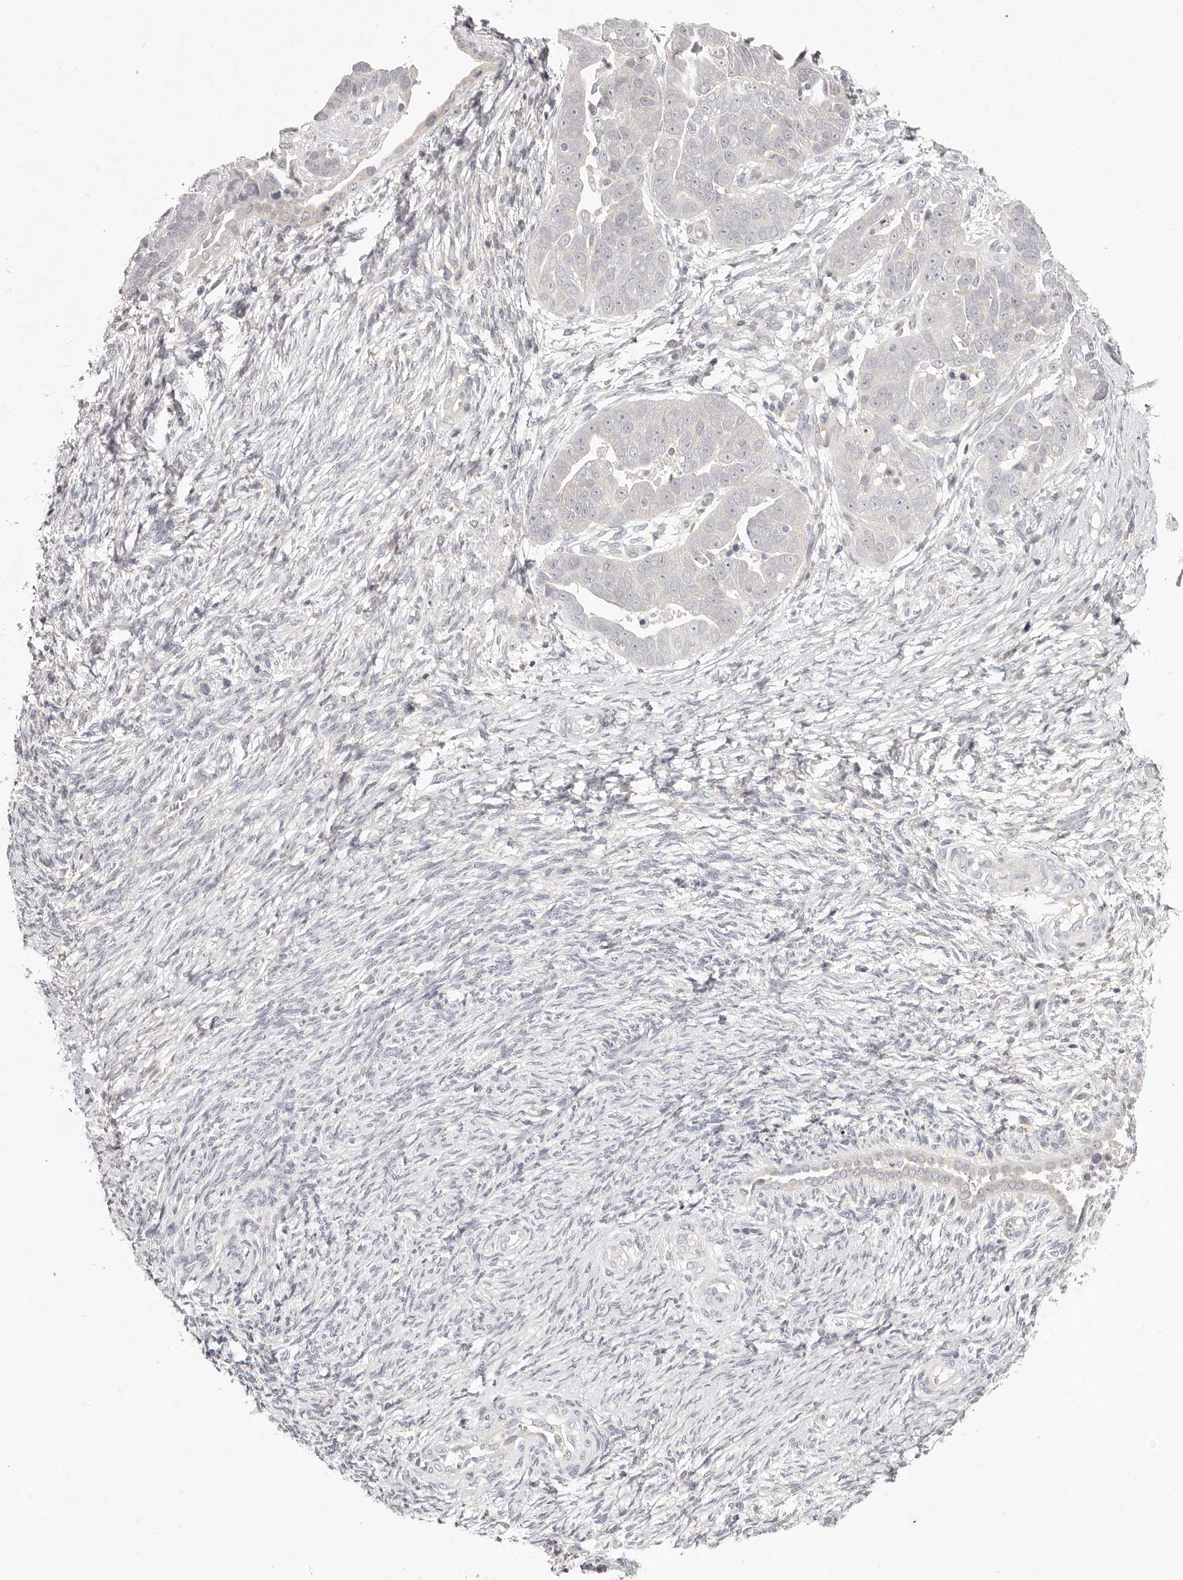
{"staining": {"intensity": "negative", "quantity": "none", "location": "none"}, "tissue": "ovarian cancer", "cell_type": "Tumor cells", "image_type": "cancer", "snomed": [{"axis": "morphology", "description": "Cystadenocarcinoma, serous, NOS"}, {"axis": "topography", "description": "Ovary"}], "caption": "This is an IHC photomicrograph of human ovarian cancer. There is no staining in tumor cells.", "gene": "GARNL3", "patient": {"sex": "female", "age": 44}}